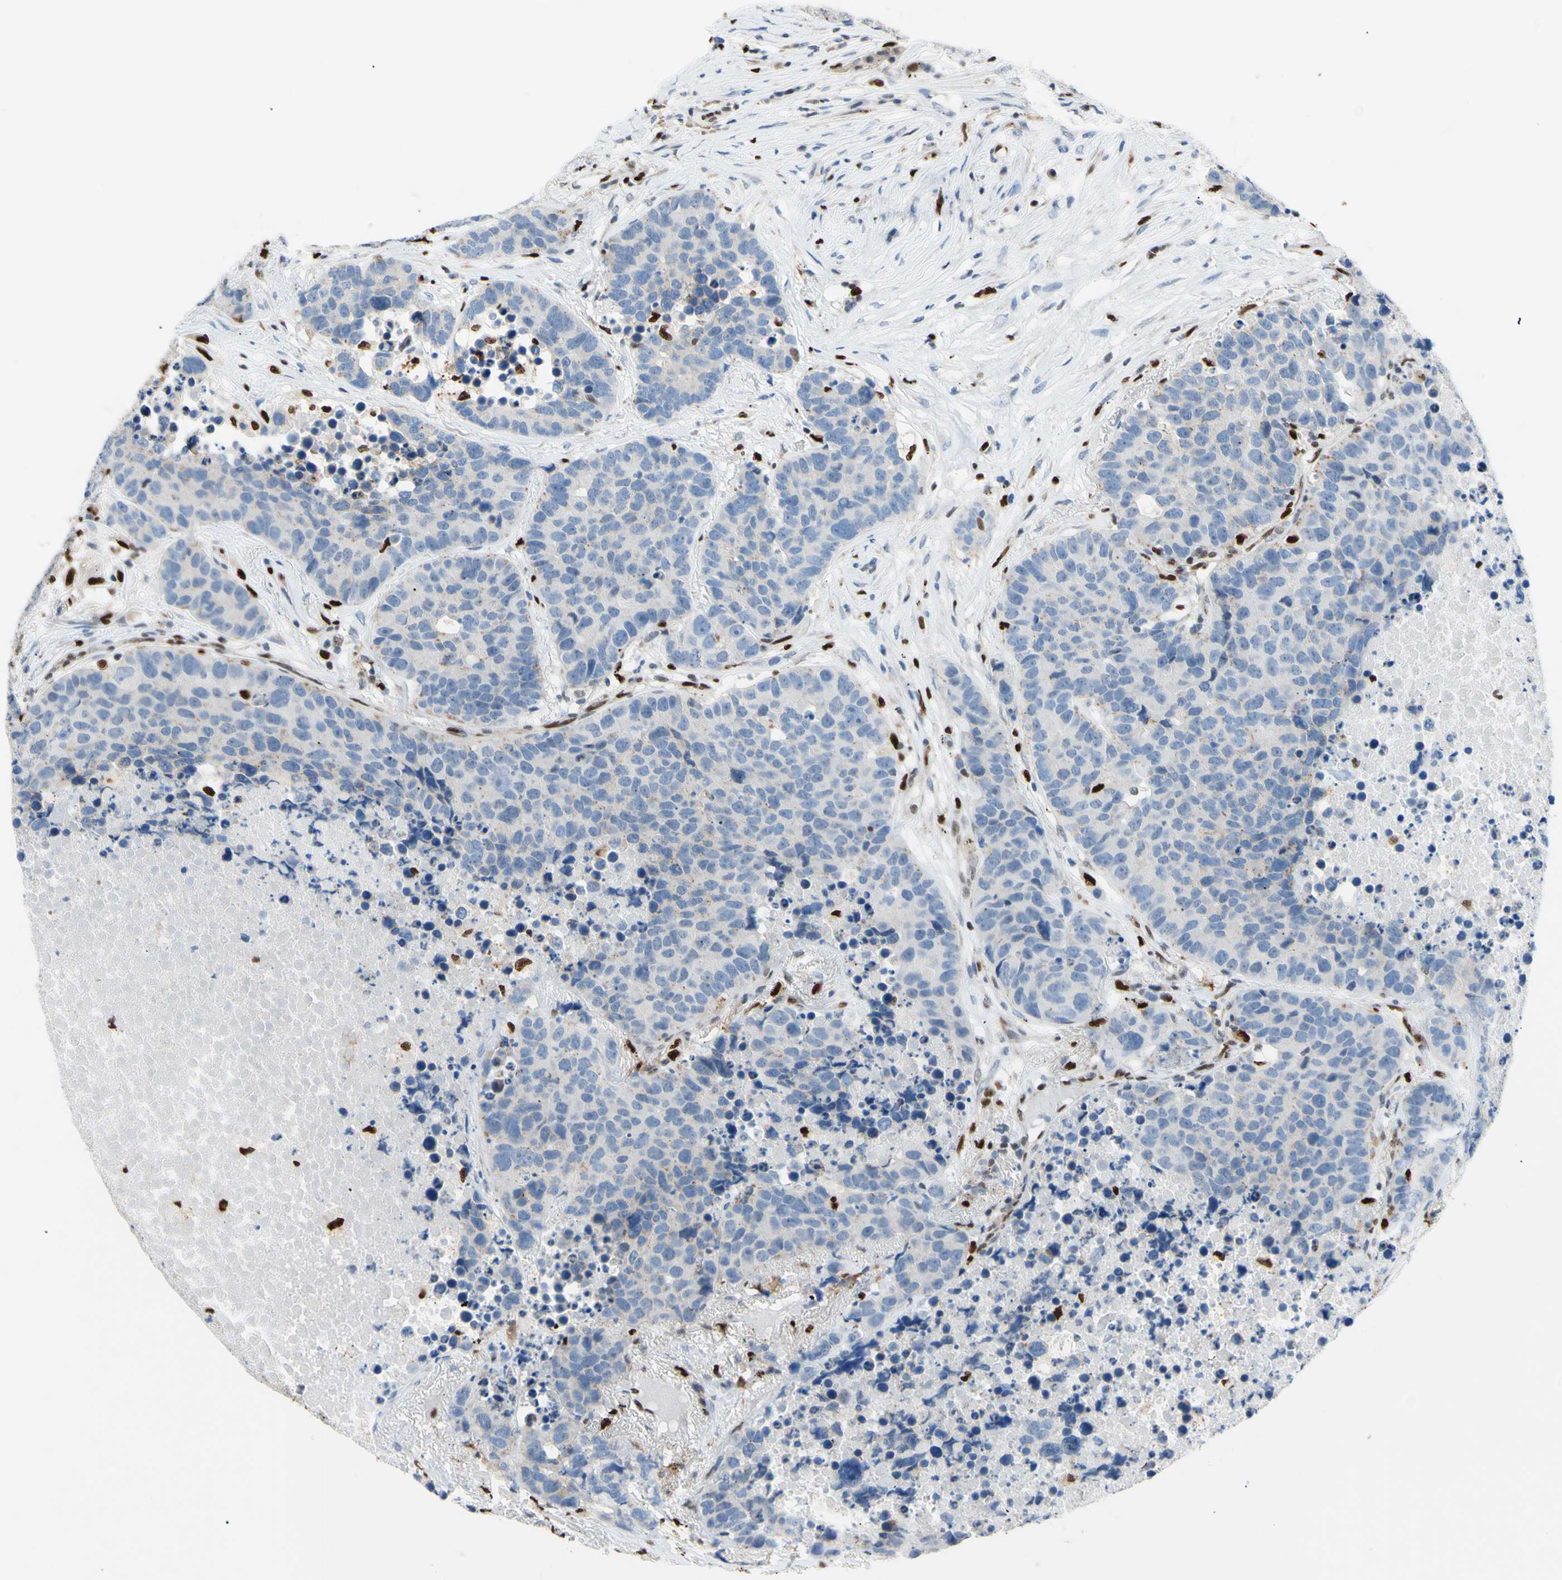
{"staining": {"intensity": "negative", "quantity": "none", "location": "none"}, "tissue": "carcinoid", "cell_type": "Tumor cells", "image_type": "cancer", "snomed": [{"axis": "morphology", "description": "Carcinoid, malignant, NOS"}, {"axis": "topography", "description": "Lung"}], "caption": "IHC of carcinoid exhibits no expression in tumor cells. The staining was performed using DAB to visualize the protein expression in brown, while the nuclei were stained in blue with hematoxylin (Magnification: 20x).", "gene": "EED", "patient": {"sex": "male", "age": 60}}